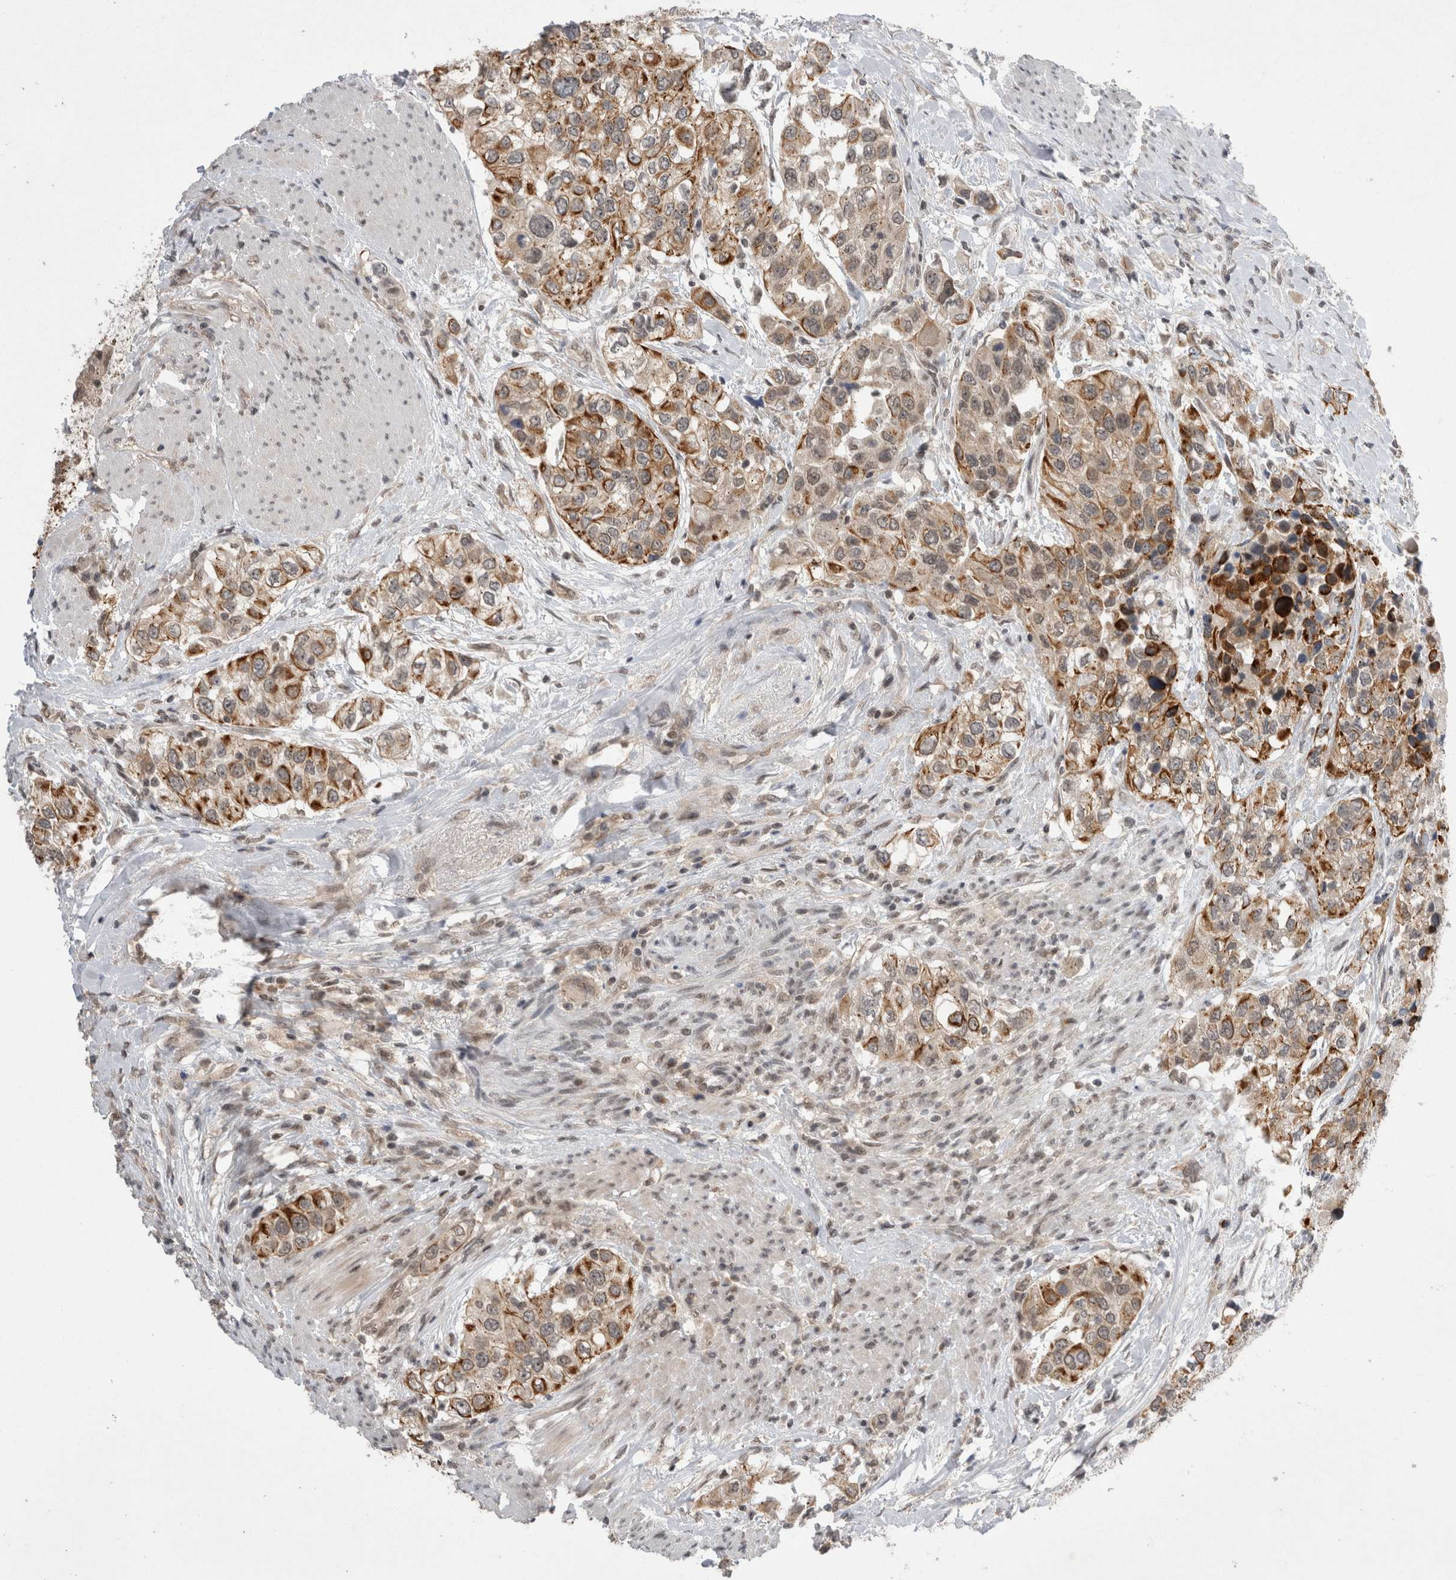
{"staining": {"intensity": "moderate", "quantity": "25%-75%", "location": "cytoplasmic/membranous"}, "tissue": "urothelial cancer", "cell_type": "Tumor cells", "image_type": "cancer", "snomed": [{"axis": "morphology", "description": "Urothelial carcinoma, High grade"}, {"axis": "topography", "description": "Urinary bladder"}], "caption": "A micrograph of urothelial carcinoma (high-grade) stained for a protein reveals moderate cytoplasmic/membranous brown staining in tumor cells. Using DAB (brown) and hematoxylin (blue) stains, captured at high magnification using brightfield microscopy.", "gene": "ZNF341", "patient": {"sex": "female", "age": 80}}